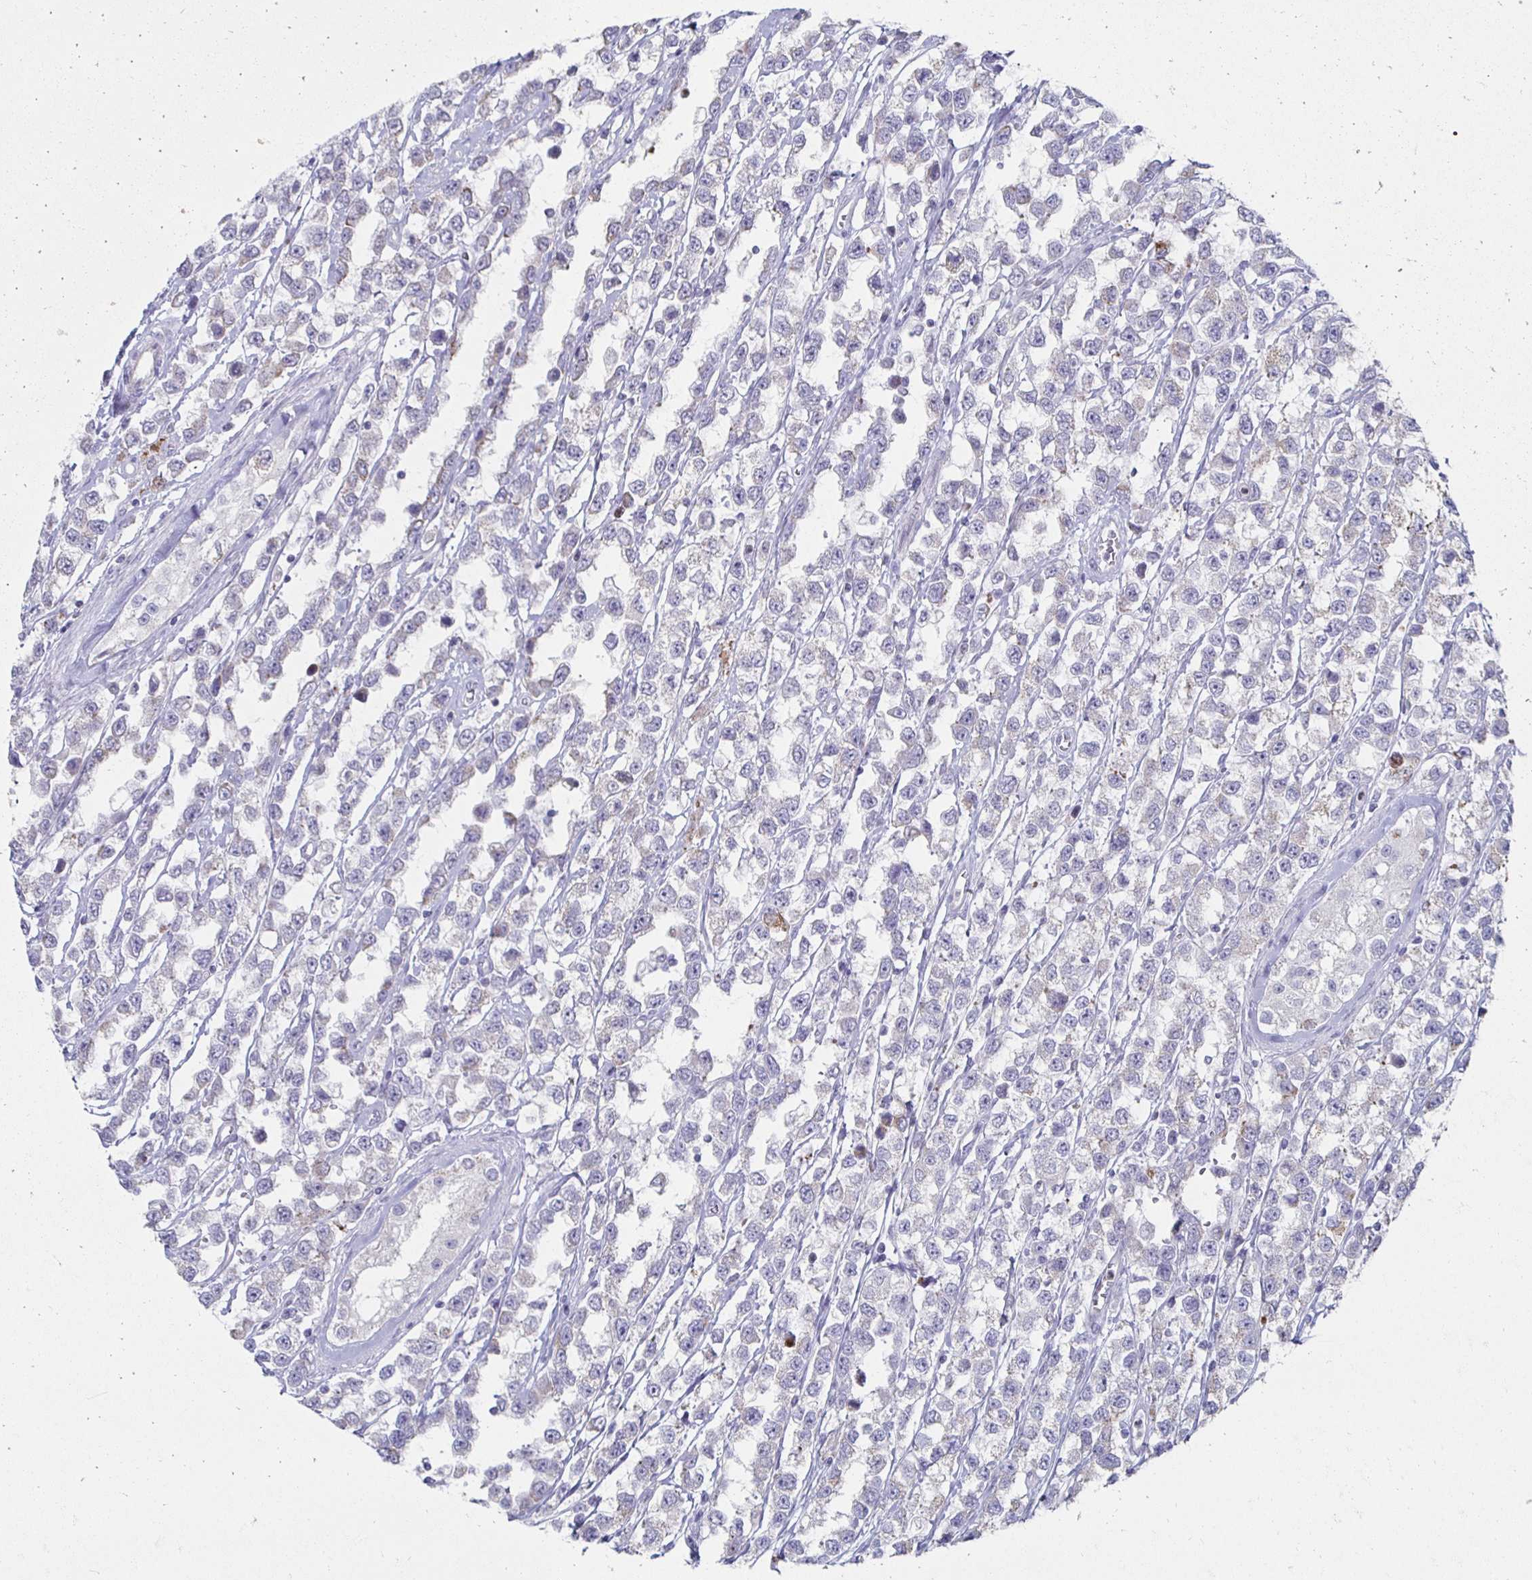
{"staining": {"intensity": "negative", "quantity": "none", "location": "none"}, "tissue": "testis cancer", "cell_type": "Tumor cells", "image_type": "cancer", "snomed": [{"axis": "morphology", "description": "Seminoma, NOS"}, {"axis": "topography", "description": "Testis"}], "caption": "IHC histopathology image of neoplastic tissue: human seminoma (testis) stained with DAB shows no significant protein expression in tumor cells. The staining was performed using DAB to visualize the protein expression in brown, while the nuclei were stained in blue with hematoxylin (Magnification: 20x).", "gene": "NOCT", "patient": {"sex": "male", "age": 34}}